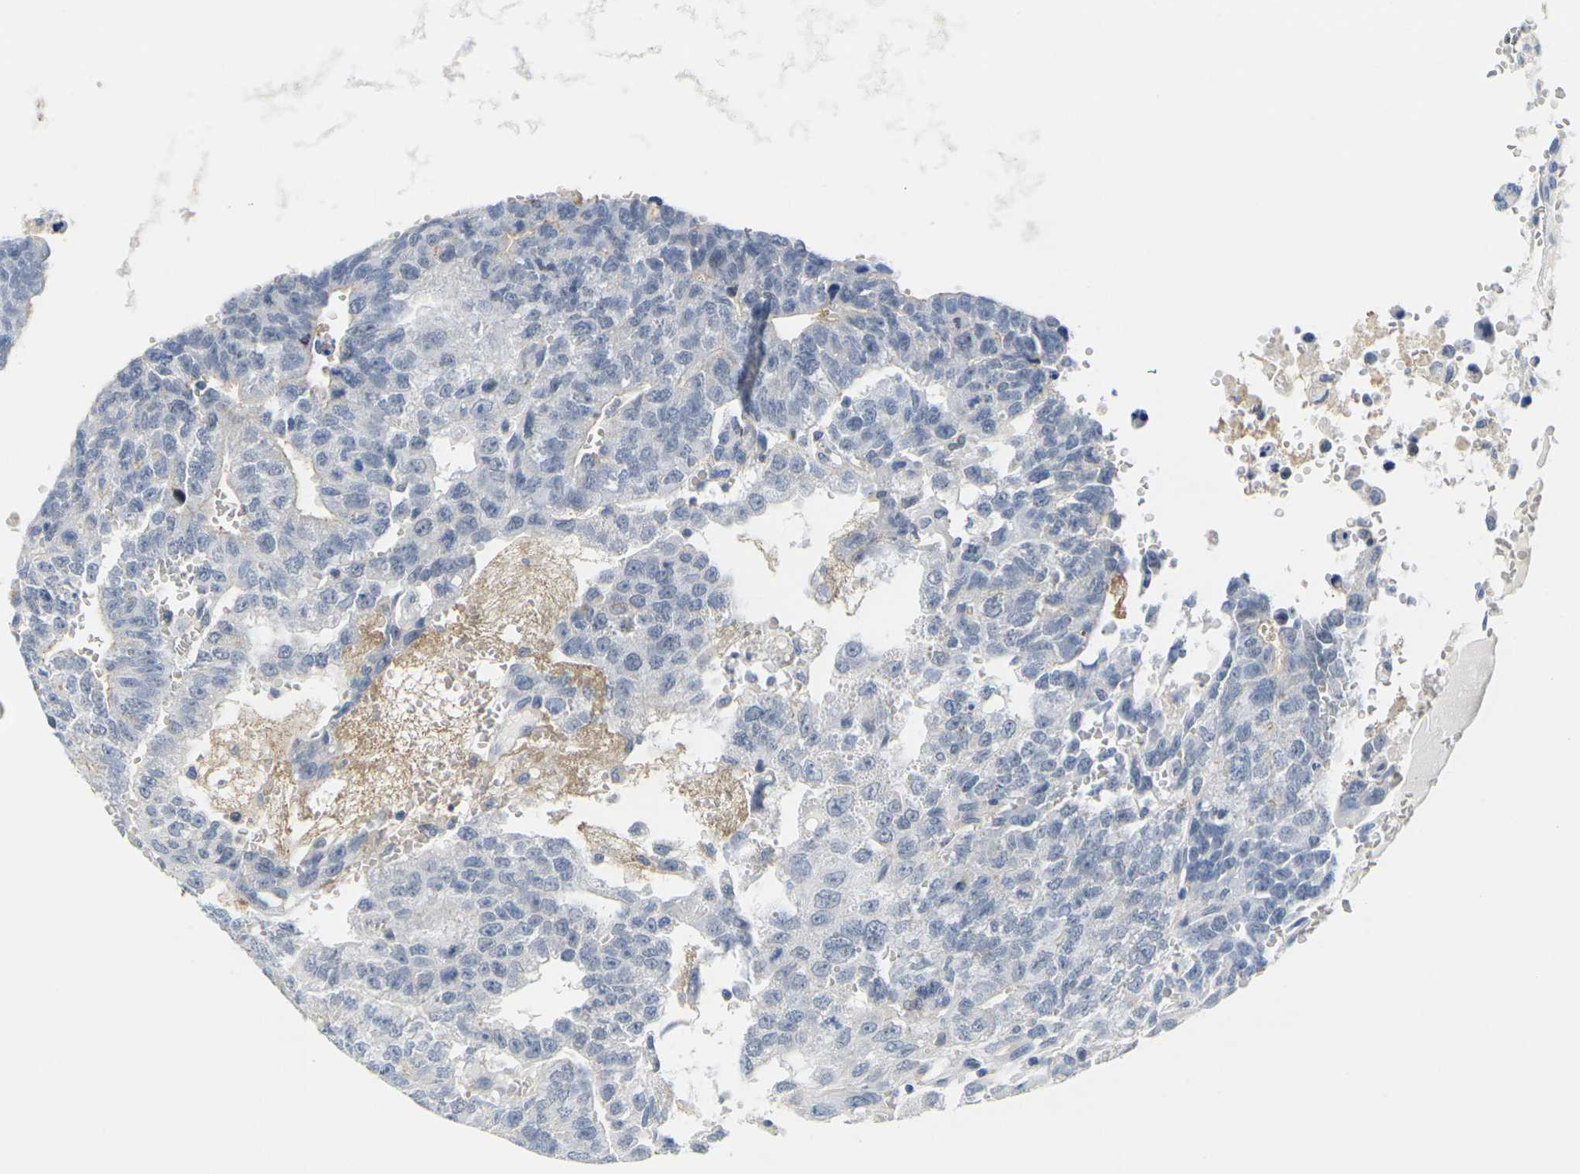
{"staining": {"intensity": "negative", "quantity": "none", "location": "none"}, "tissue": "testis cancer", "cell_type": "Tumor cells", "image_type": "cancer", "snomed": [{"axis": "morphology", "description": "Seminoma, NOS"}, {"axis": "morphology", "description": "Carcinoma, Embryonal, NOS"}, {"axis": "topography", "description": "Testis"}], "caption": "An image of human testis embryonal carcinoma is negative for staining in tumor cells.", "gene": "OTOF", "patient": {"sex": "male", "age": 52}}